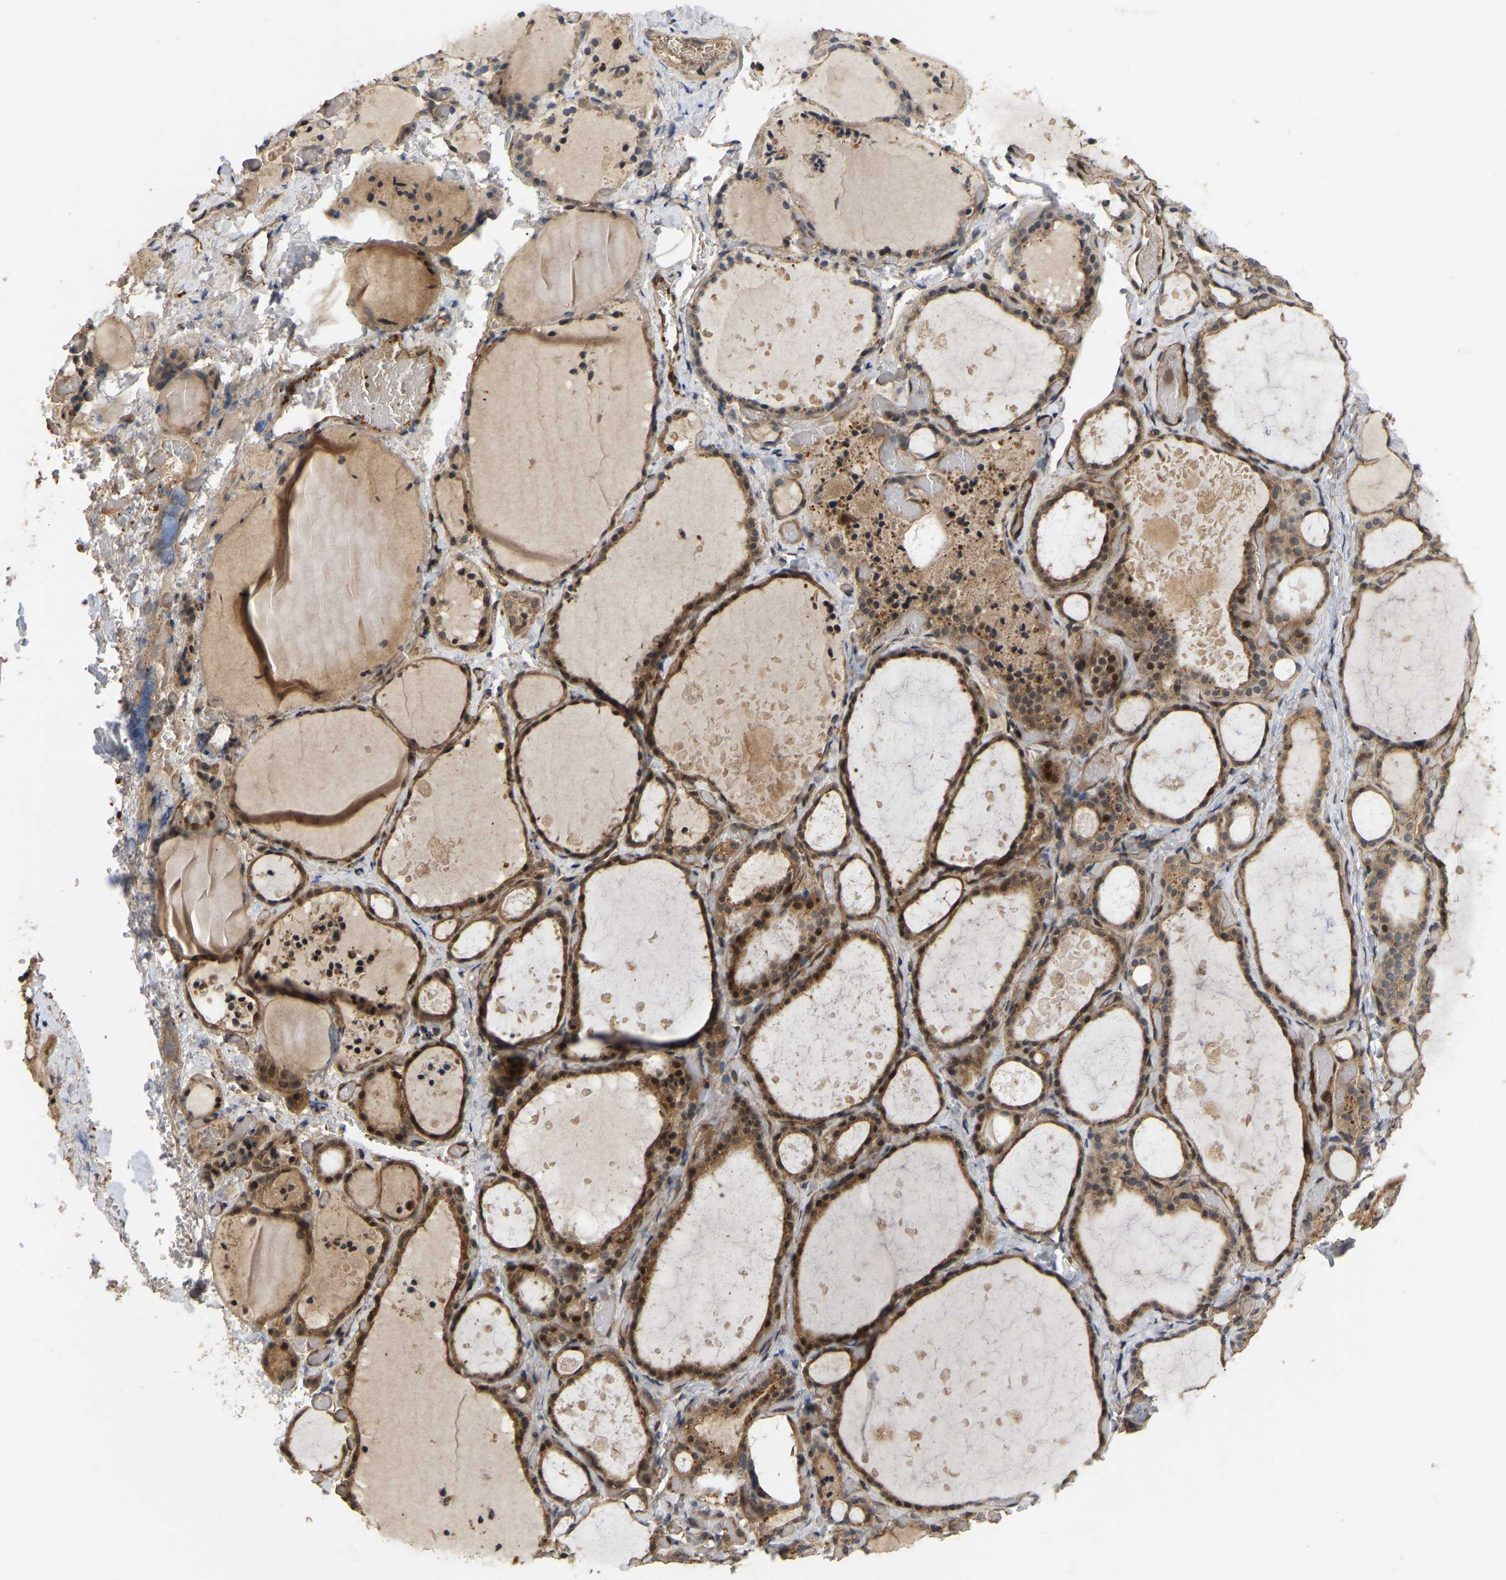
{"staining": {"intensity": "moderate", "quantity": ">75%", "location": "cytoplasmic/membranous,nuclear"}, "tissue": "thyroid gland", "cell_type": "Glandular cells", "image_type": "normal", "snomed": [{"axis": "morphology", "description": "Normal tissue, NOS"}, {"axis": "topography", "description": "Thyroid gland"}], "caption": "Thyroid gland stained with immunohistochemistry exhibits moderate cytoplasmic/membranous,nuclear staining in approximately >75% of glandular cells. The staining was performed using DAB (3,3'-diaminobenzidine), with brown indicating positive protein expression. Nuclei are stained blue with hematoxylin.", "gene": "LIMK2", "patient": {"sex": "female", "age": 44}}